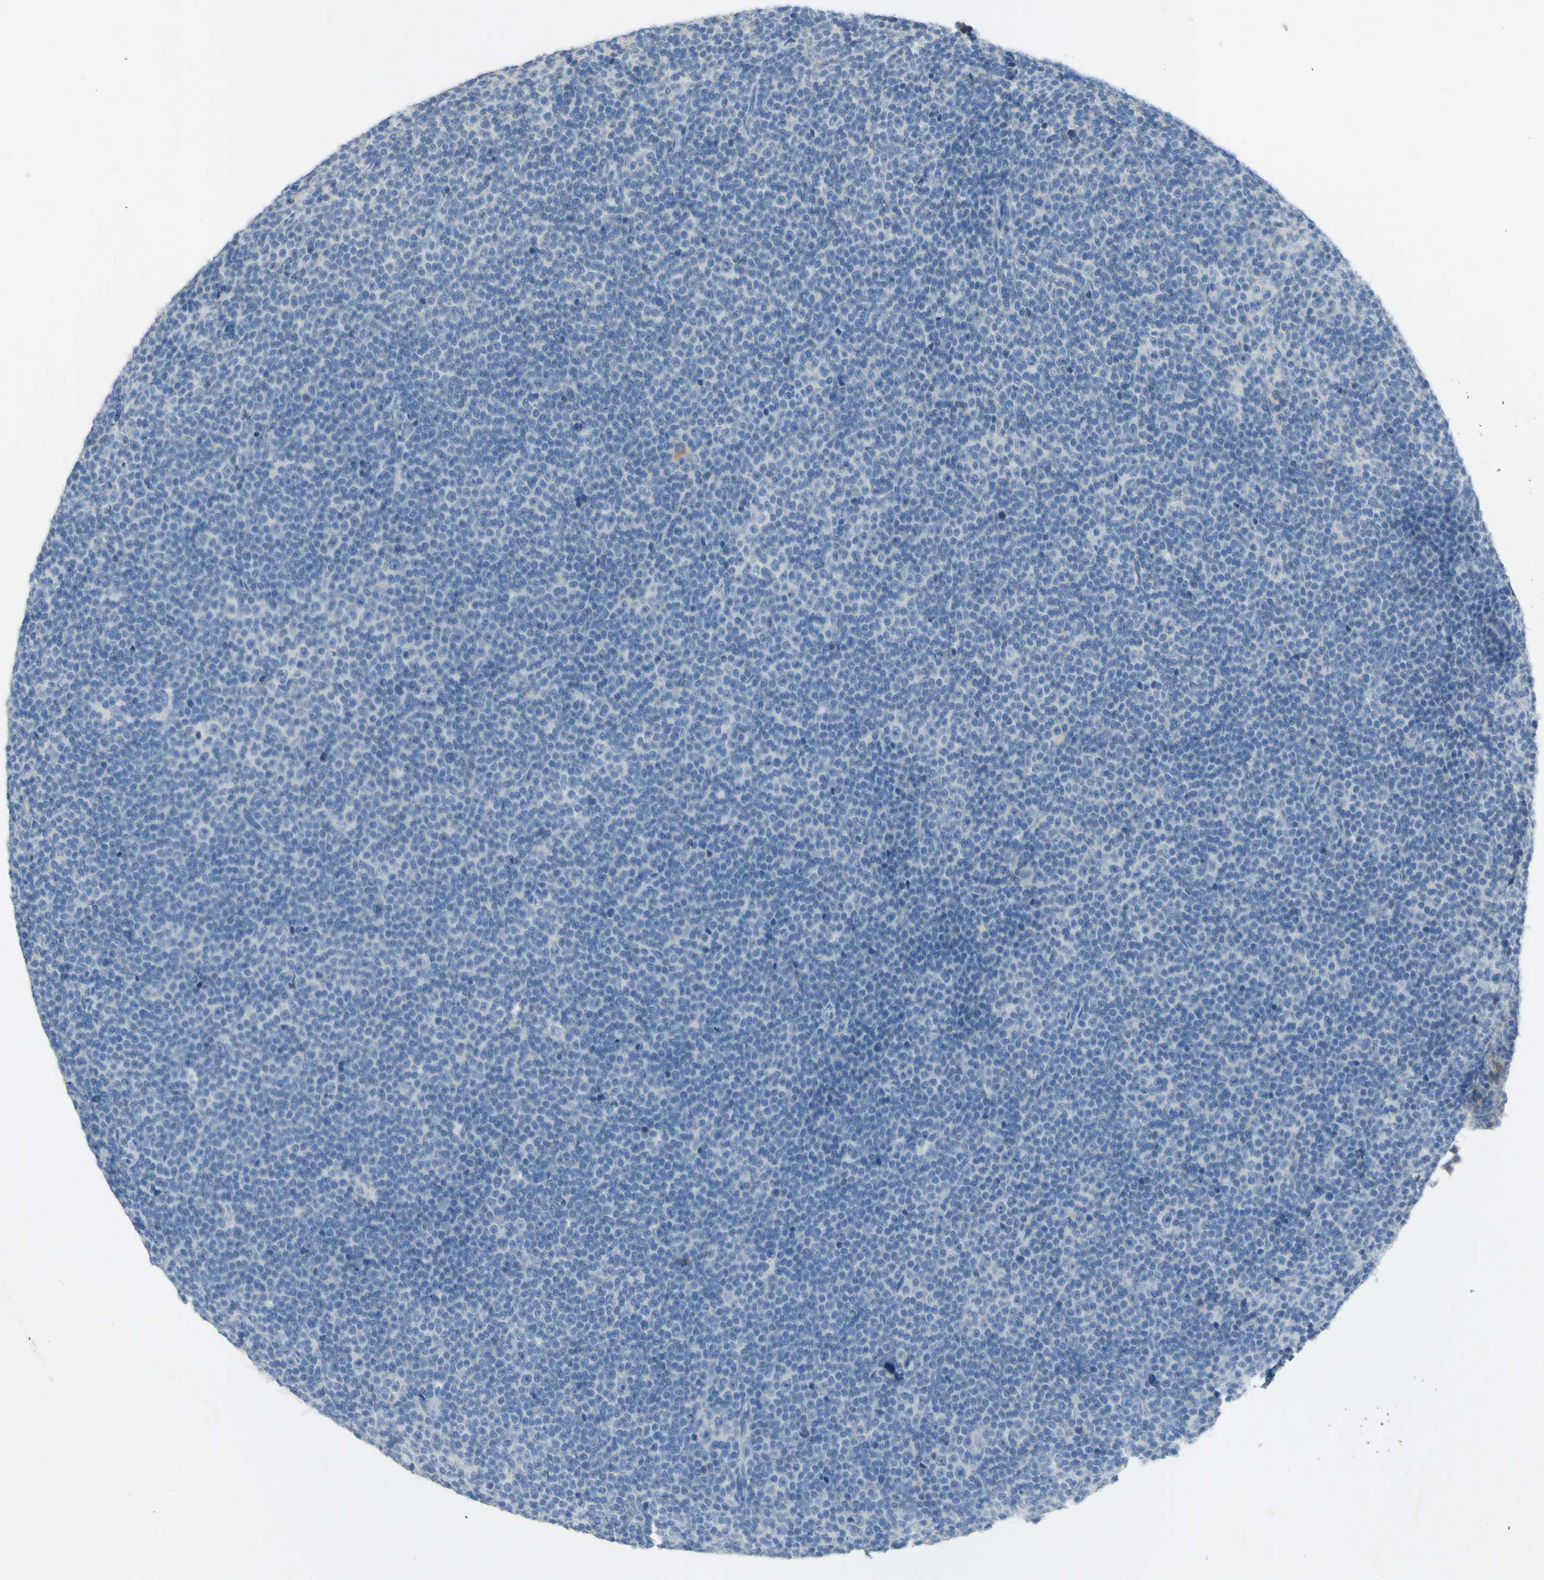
{"staining": {"intensity": "negative", "quantity": "none", "location": "none"}, "tissue": "lymphoma", "cell_type": "Tumor cells", "image_type": "cancer", "snomed": [{"axis": "morphology", "description": "Malignant lymphoma, non-Hodgkin's type, Low grade"}, {"axis": "topography", "description": "Lymph node"}], "caption": "Image shows no protein staining in tumor cells of lymphoma tissue.", "gene": "GDF15", "patient": {"sex": "female", "age": 67}}